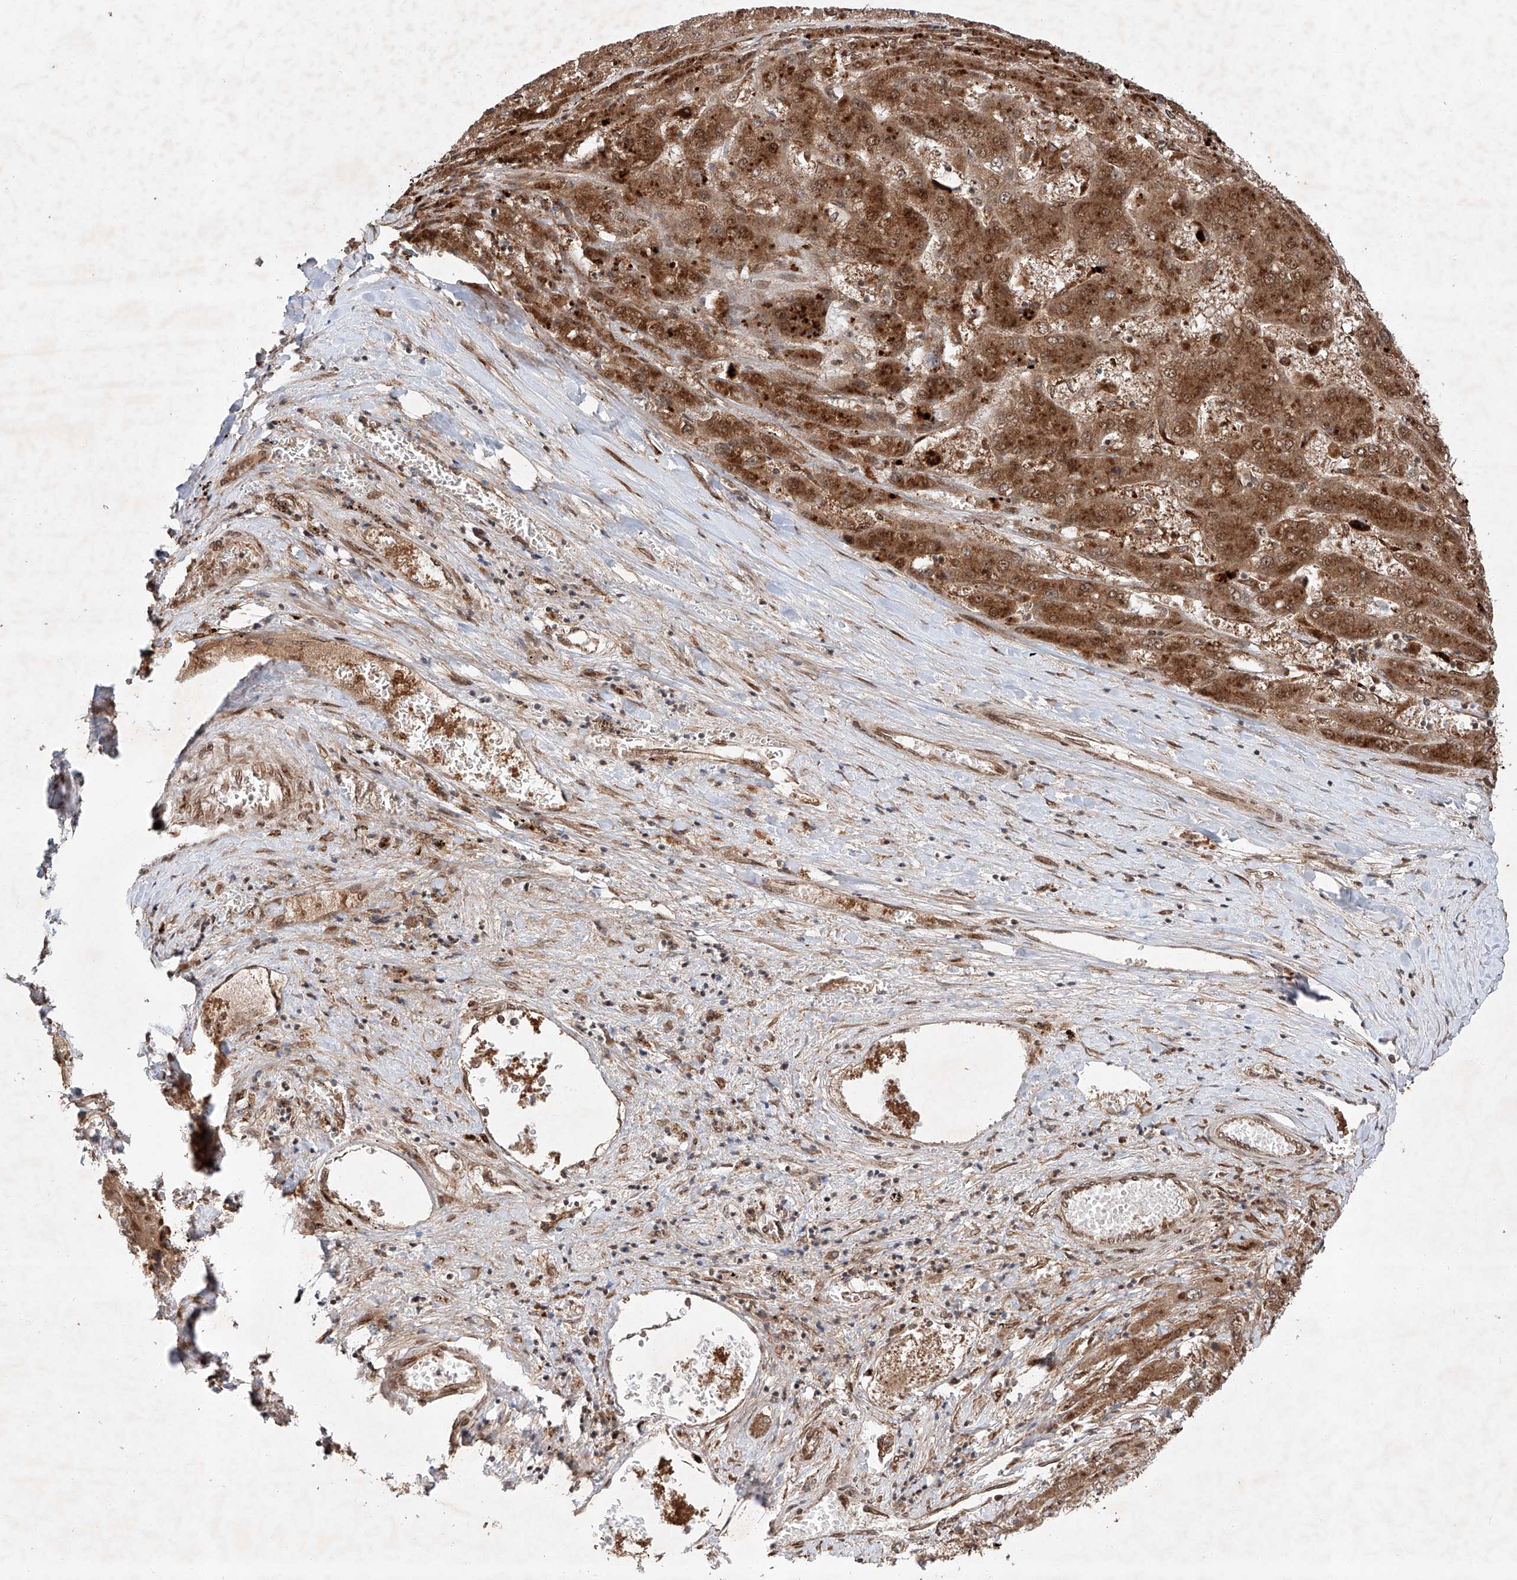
{"staining": {"intensity": "strong", "quantity": ">75%", "location": "cytoplasmic/membranous,nuclear"}, "tissue": "liver cancer", "cell_type": "Tumor cells", "image_type": "cancer", "snomed": [{"axis": "morphology", "description": "Carcinoma, Hepatocellular, NOS"}, {"axis": "topography", "description": "Liver"}], "caption": "Liver cancer (hepatocellular carcinoma) stained with a protein marker demonstrates strong staining in tumor cells.", "gene": "ZFP28", "patient": {"sex": "female", "age": 73}}